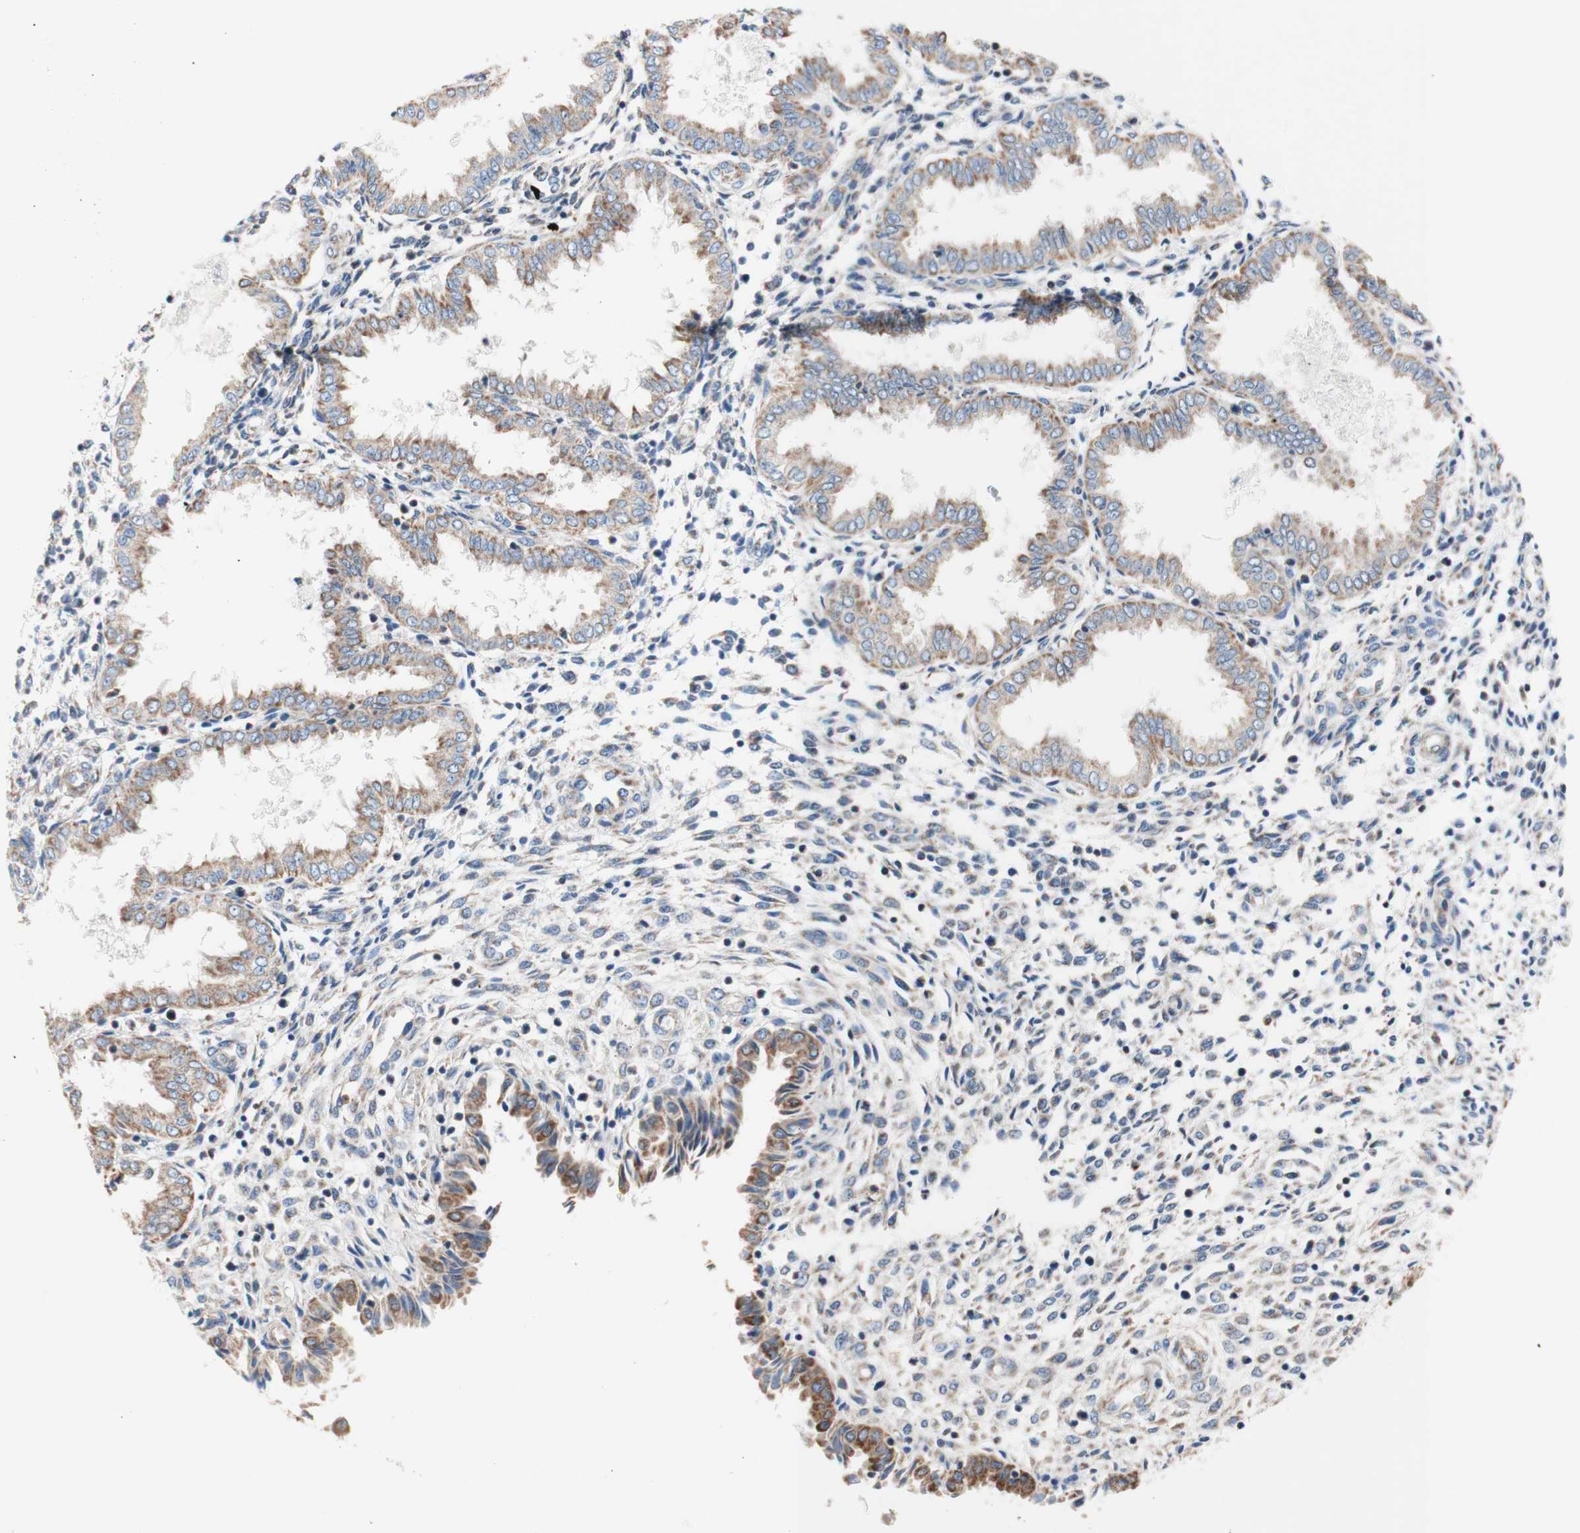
{"staining": {"intensity": "negative", "quantity": "none", "location": "none"}, "tissue": "endometrium", "cell_type": "Cells in endometrial stroma", "image_type": "normal", "snomed": [{"axis": "morphology", "description": "Normal tissue, NOS"}, {"axis": "topography", "description": "Endometrium"}], "caption": "Cells in endometrial stroma are negative for protein expression in unremarkable human endometrium. (Stains: DAB (3,3'-diaminobenzidine) immunohistochemistry with hematoxylin counter stain, Microscopy: brightfield microscopy at high magnification).", "gene": "FMR1", "patient": {"sex": "female", "age": 33}}